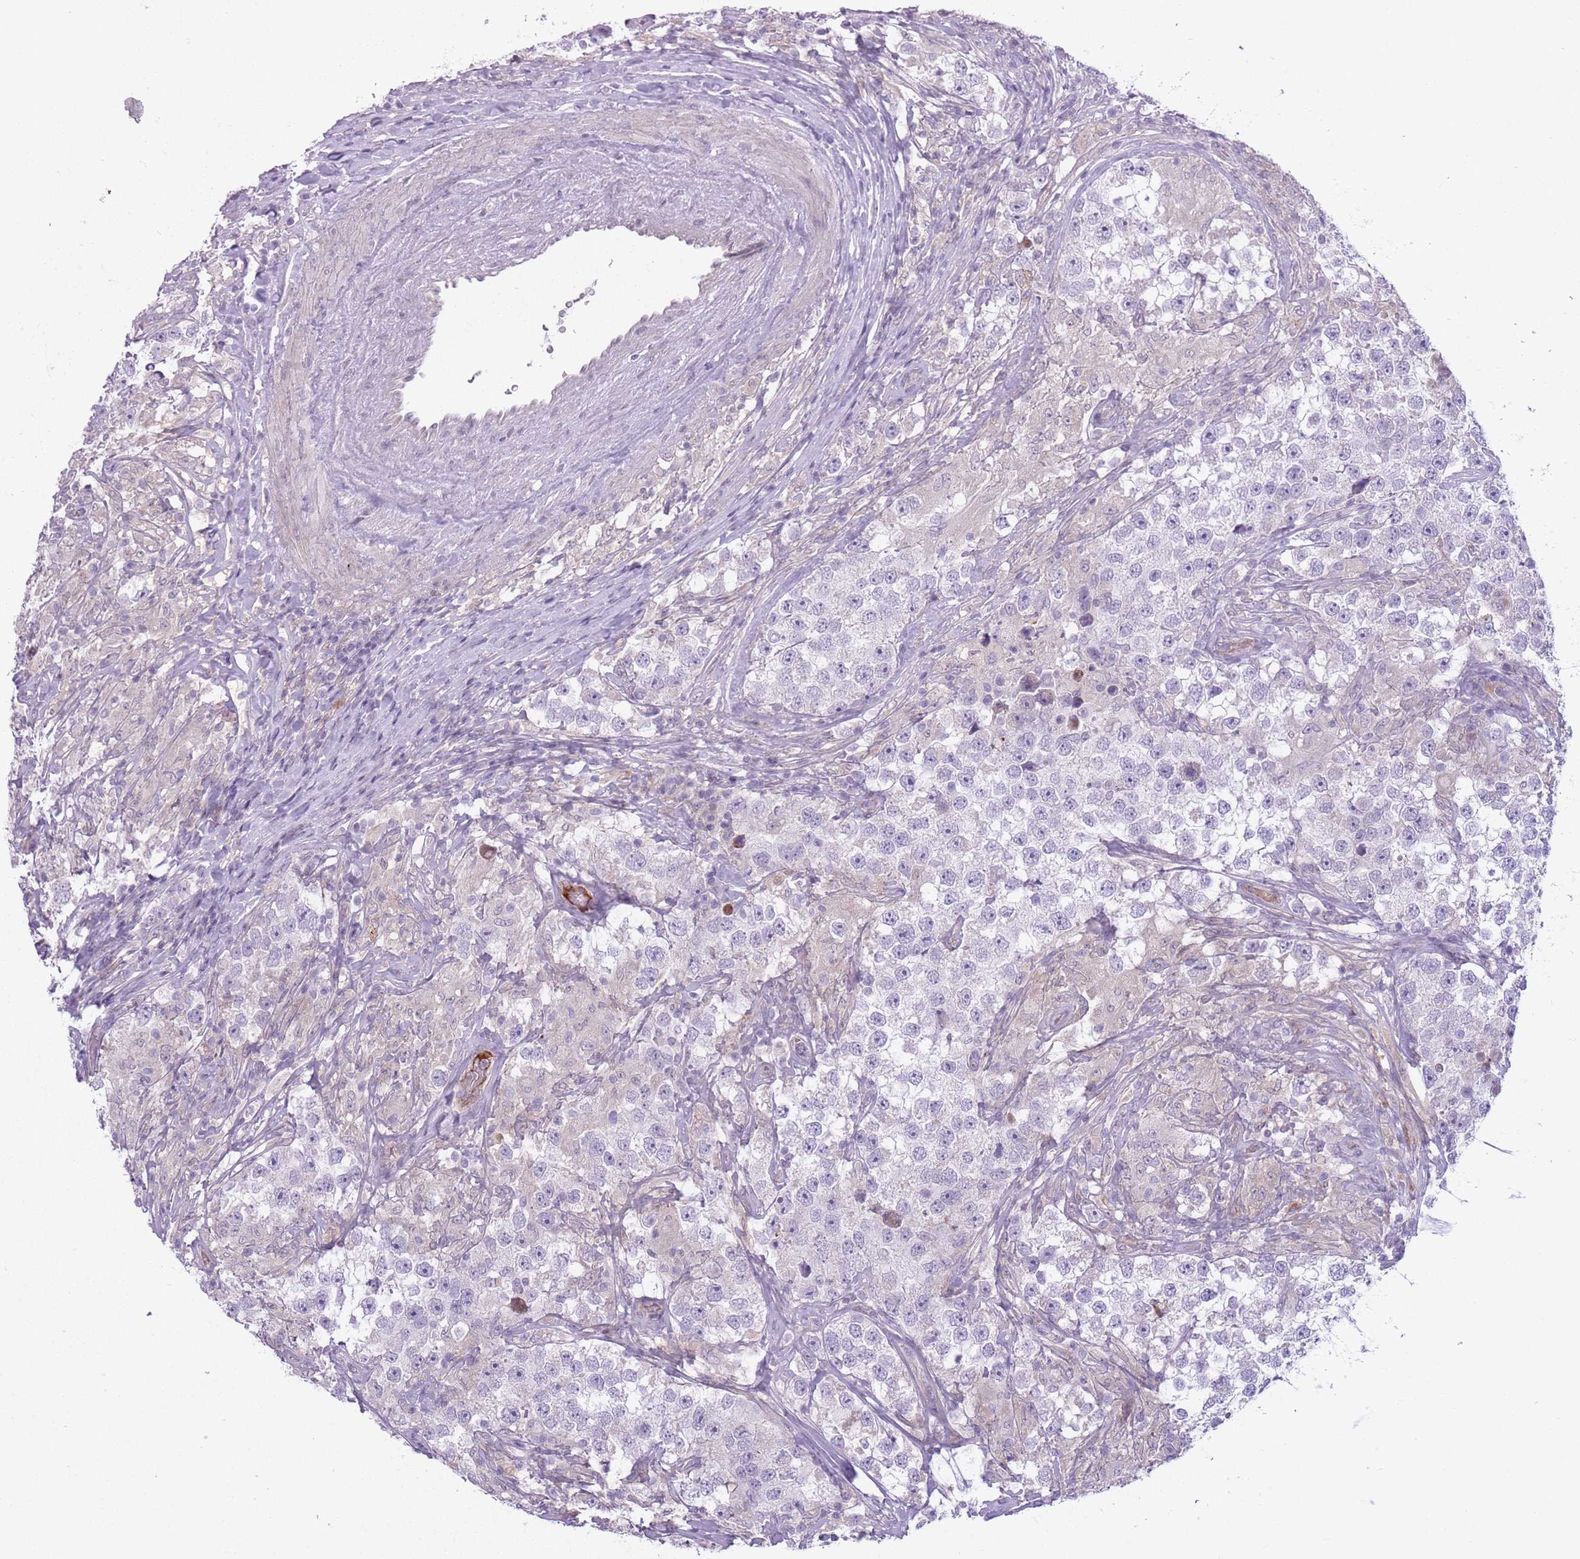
{"staining": {"intensity": "negative", "quantity": "none", "location": "none"}, "tissue": "testis cancer", "cell_type": "Tumor cells", "image_type": "cancer", "snomed": [{"axis": "morphology", "description": "Seminoma, NOS"}, {"axis": "topography", "description": "Testis"}], "caption": "There is no significant positivity in tumor cells of seminoma (testis).", "gene": "ARPIN", "patient": {"sex": "male", "age": 46}}